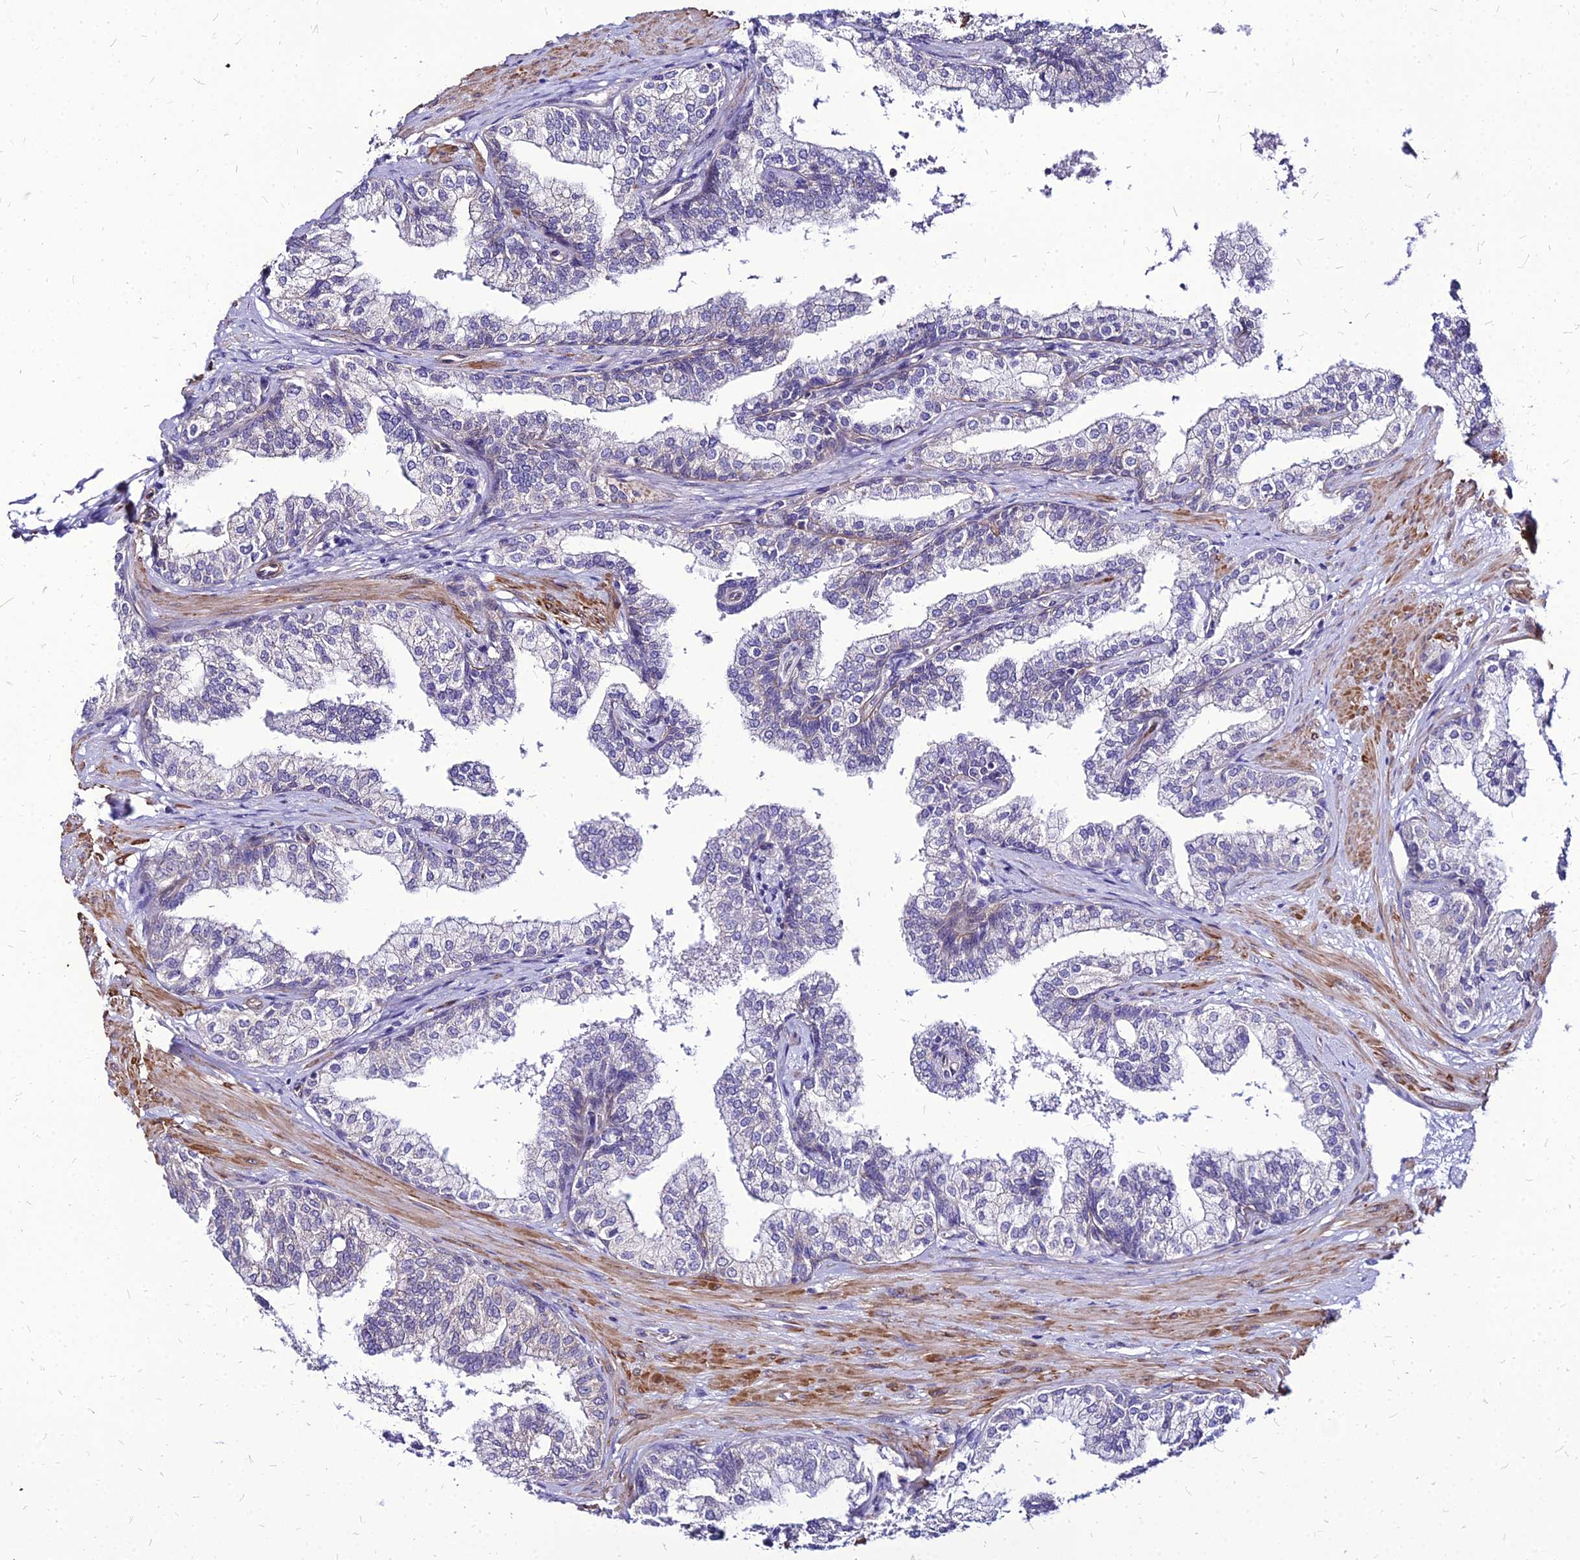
{"staining": {"intensity": "negative", "quantity": "none", "location": "none"}, "tissue": "prostate", "cell_type": "Glandular cells", "image_type": "normal", "snomed": [{"axis": "morphology", "description": "Normal tissue, NOS"}, {"axis": "topography", "description": "Prostate"}], "caption": "Human prostate stained for a protein using immunohistochemistry (IHC) shows no positivity in glandular cells.", "gene": "YEATS2", "patient": {"sex": "male", "age": 60}}